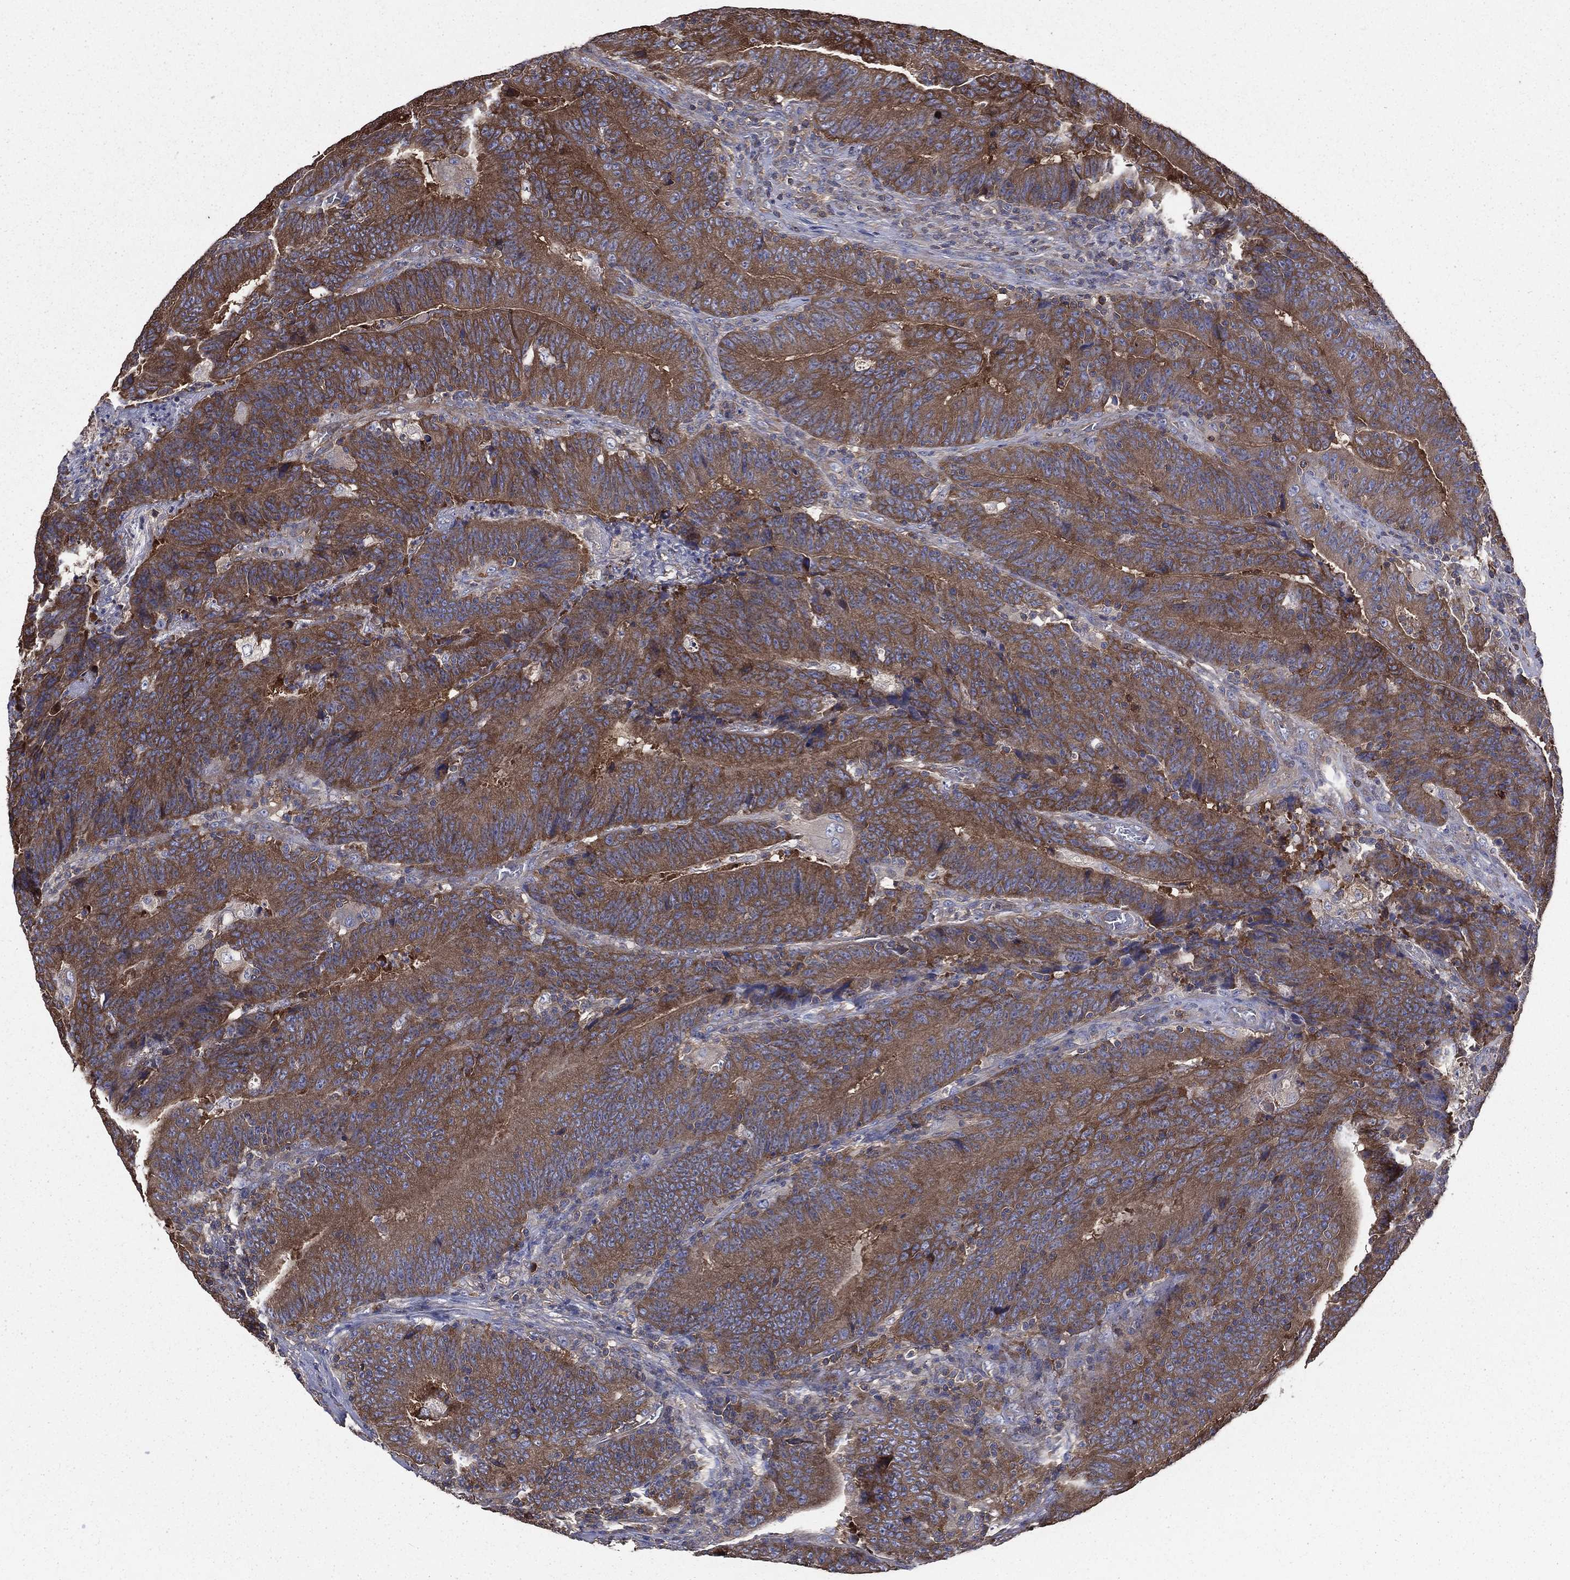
{"staining": {"intensity": "strong", "quantity": ">75%", "location": "cytoplasmic/membranous"}, "tissue": "colorectal cancer", "cell_type": "Tumor cells", "image_type": "cancer", "snomed": [{"axis": "morphology", "description": "Adenocarcinoma, NOS"}, {"axis": "topography", "description": "Colon"}], "caption": "Immunohistochemical staining of human colorectal adenocarcinoma demonstrates high levels of strong cytoplasmic/membranous staining in approximately >75% of tumor cells.", "gene": "SARS1", "patient": {"sex": "female", "age": 75}}